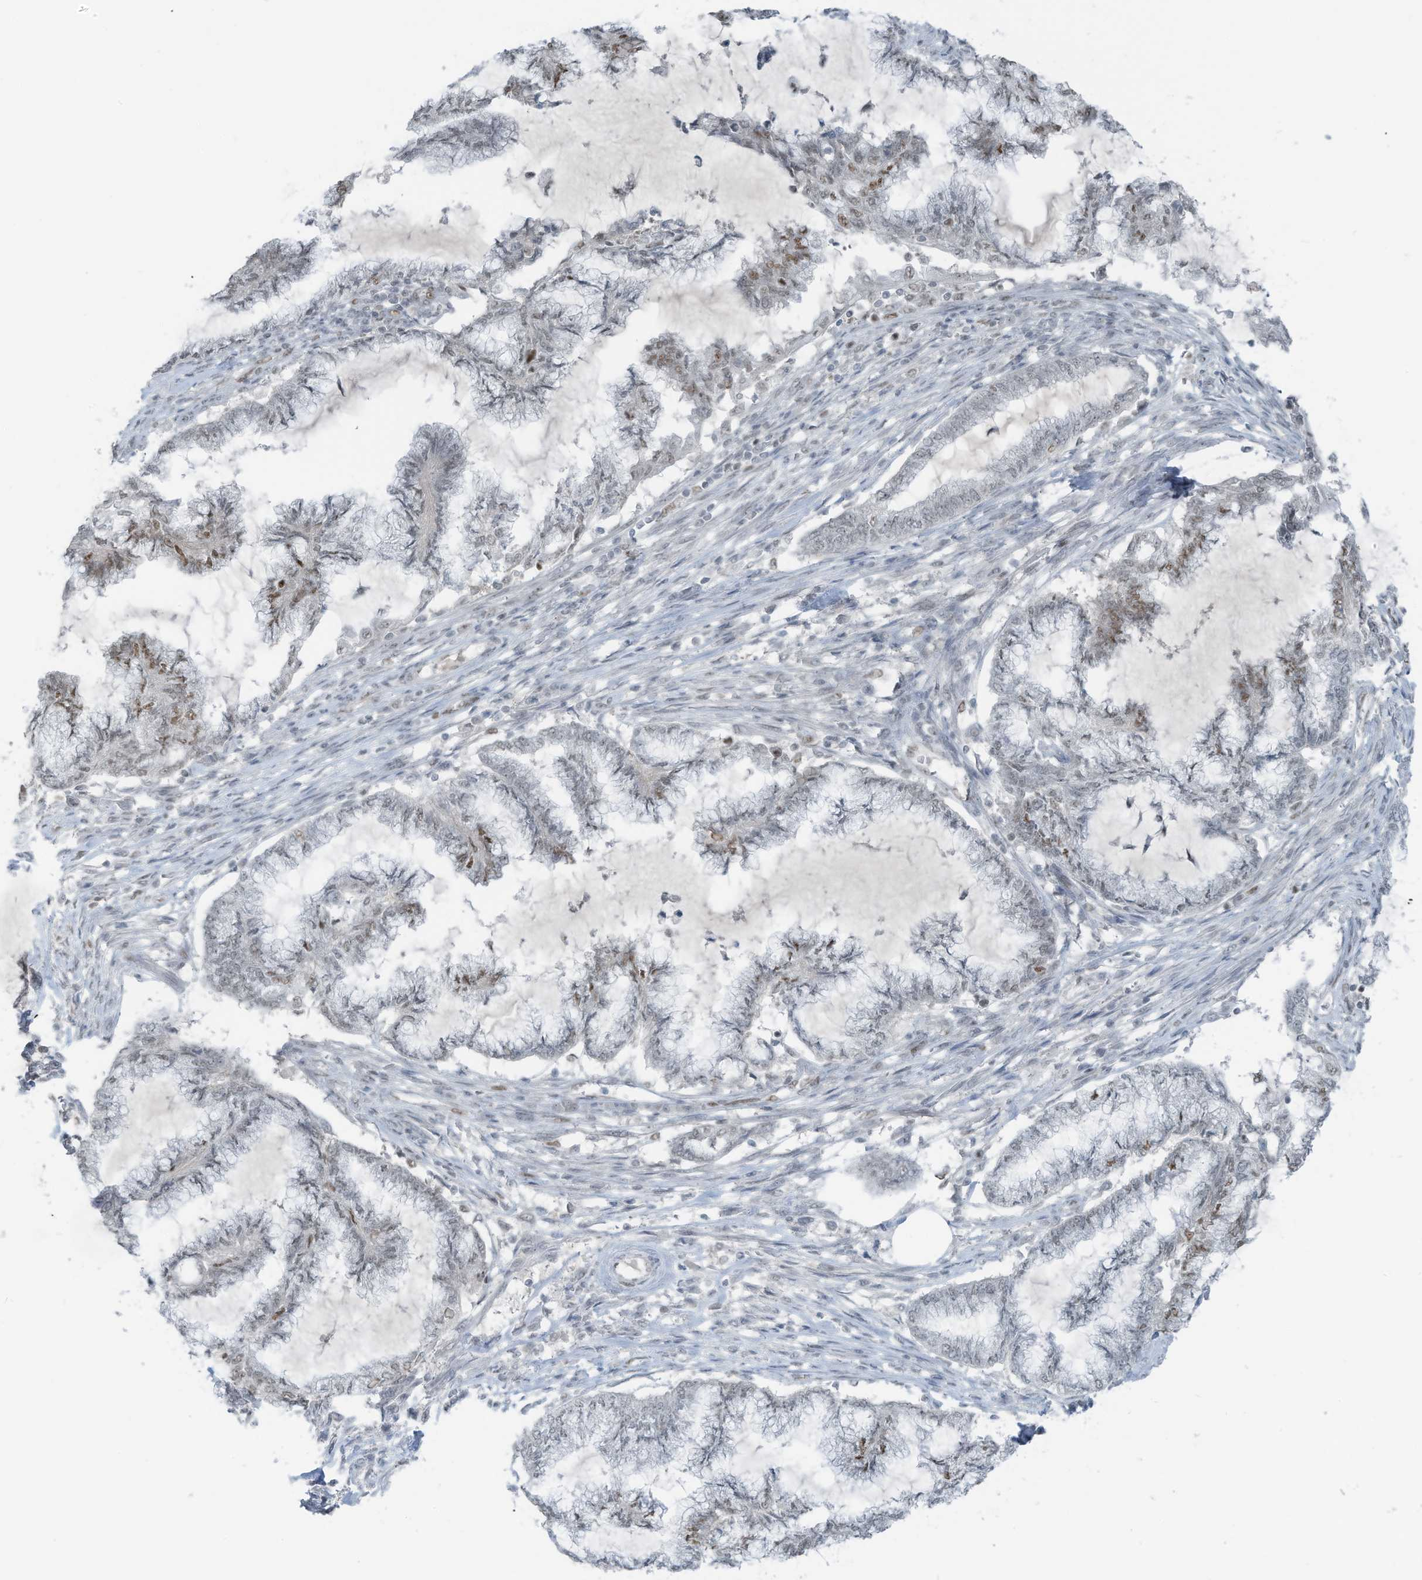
{"staining": {"intensity": "moderate", "quantity": "<25%", "location": "nuclear"}, "tissue": "endometrial cancer", "cell_type": "Tumor cells", "image_type": "cancer", "snomed": [{"axis": "morphology", "description": "Adenocarcinoma, NOS"}, {"axis": "topography", "description": "Endometrium"}], "caption": "This micrograph reveals endometrial cancer stained with immunohistochemistry (IHC) to label a protein in brown. The nuclear of tumor cells show moderate positivity for the protein. Nuclei are counter-stained blue.", "gene": "WRNIP1", "patient": {"sex": "female", "age": 86}}